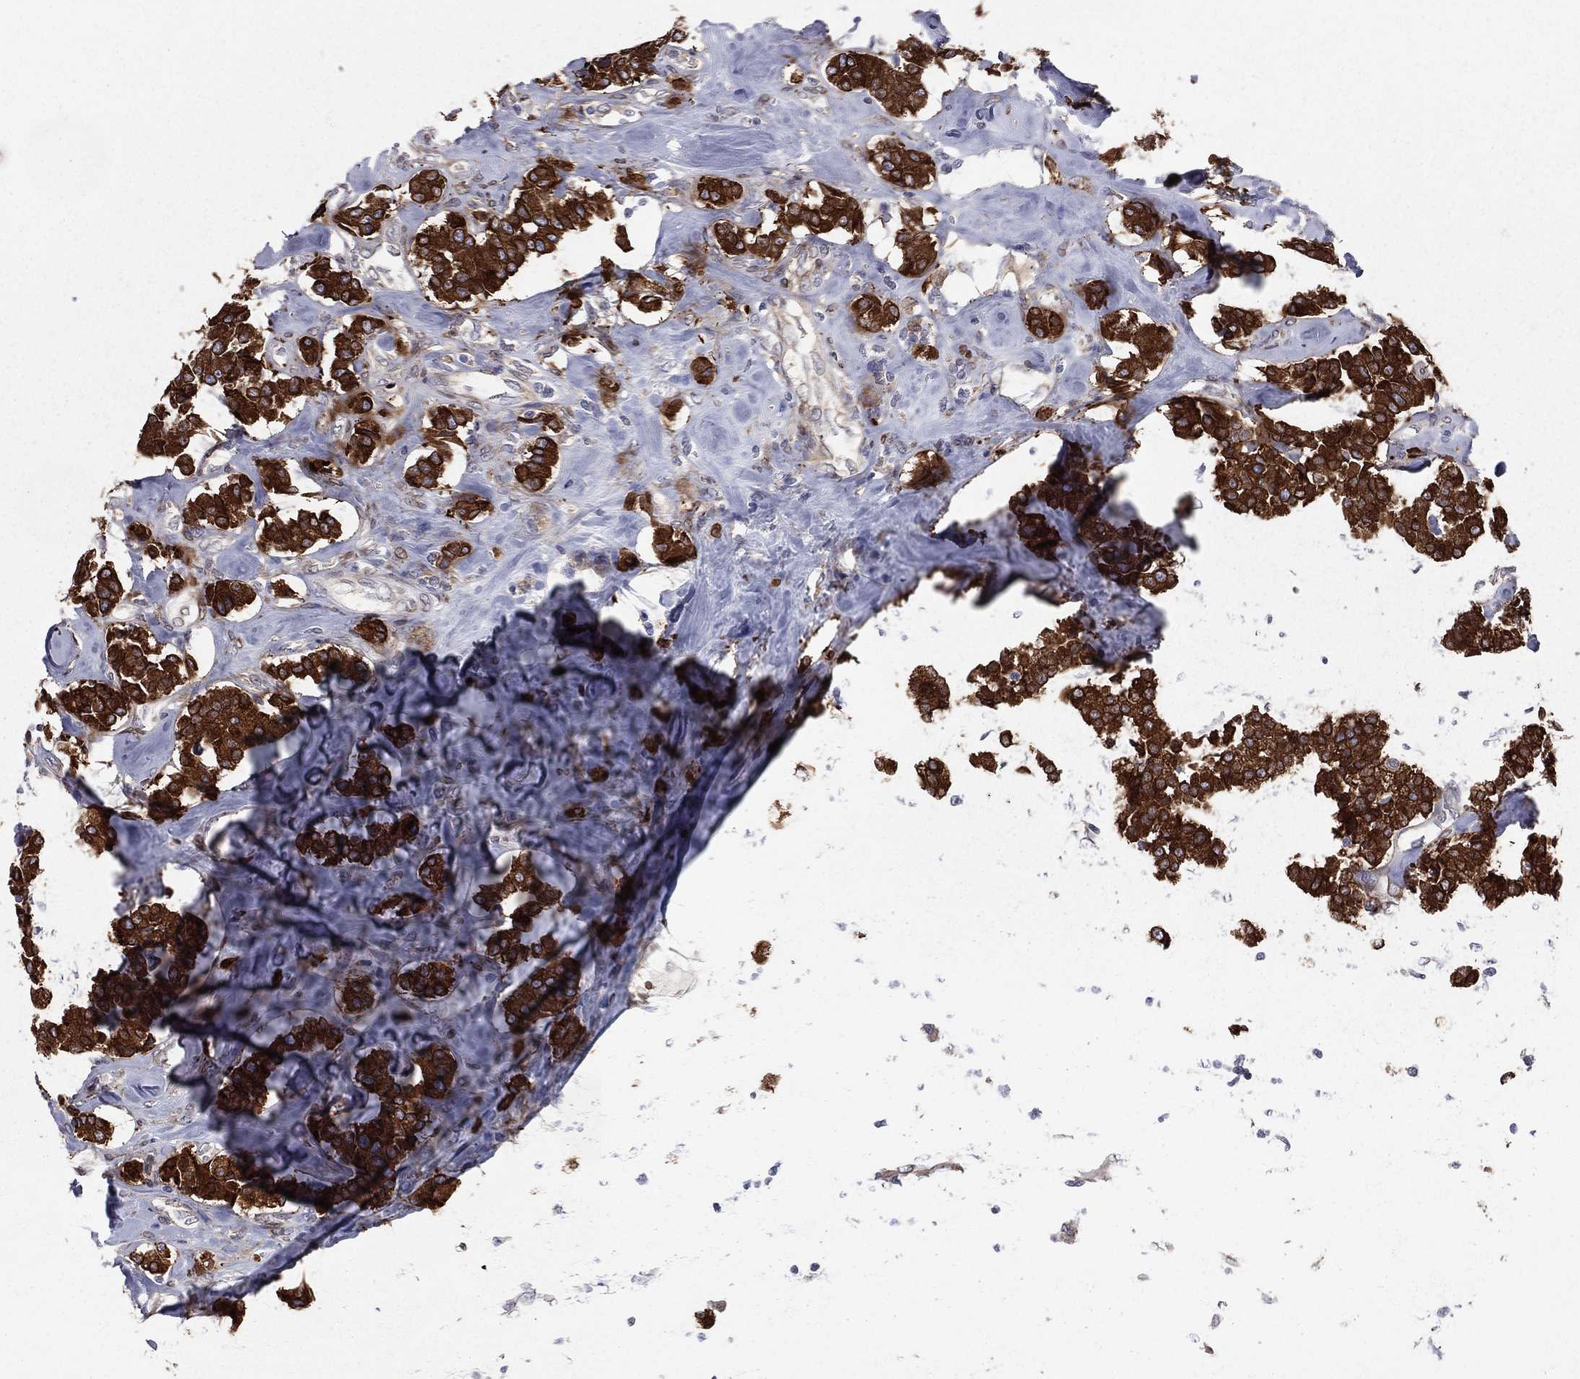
{"staining": {"intensity": "strong", "quantity": ">75%", "location": "cytoplasmic/membranous"}, "tissue": "carcinoid", "cell_type": "Tumor cells", "image_type": "cancer", "snomed": [{"axis": "morphology", "description": "Carcinoid, malignant, NOS"}, {"axis": "topography", "description": "Pancreas"}], "caption": "A high amount of strong cytoplasmic/membranous expression is seen in about >75% of tumor cells in carcinoid (malignant) tissue.", "gene": "PGRMC1", "patient": {"sex": "male", "age": 41}}